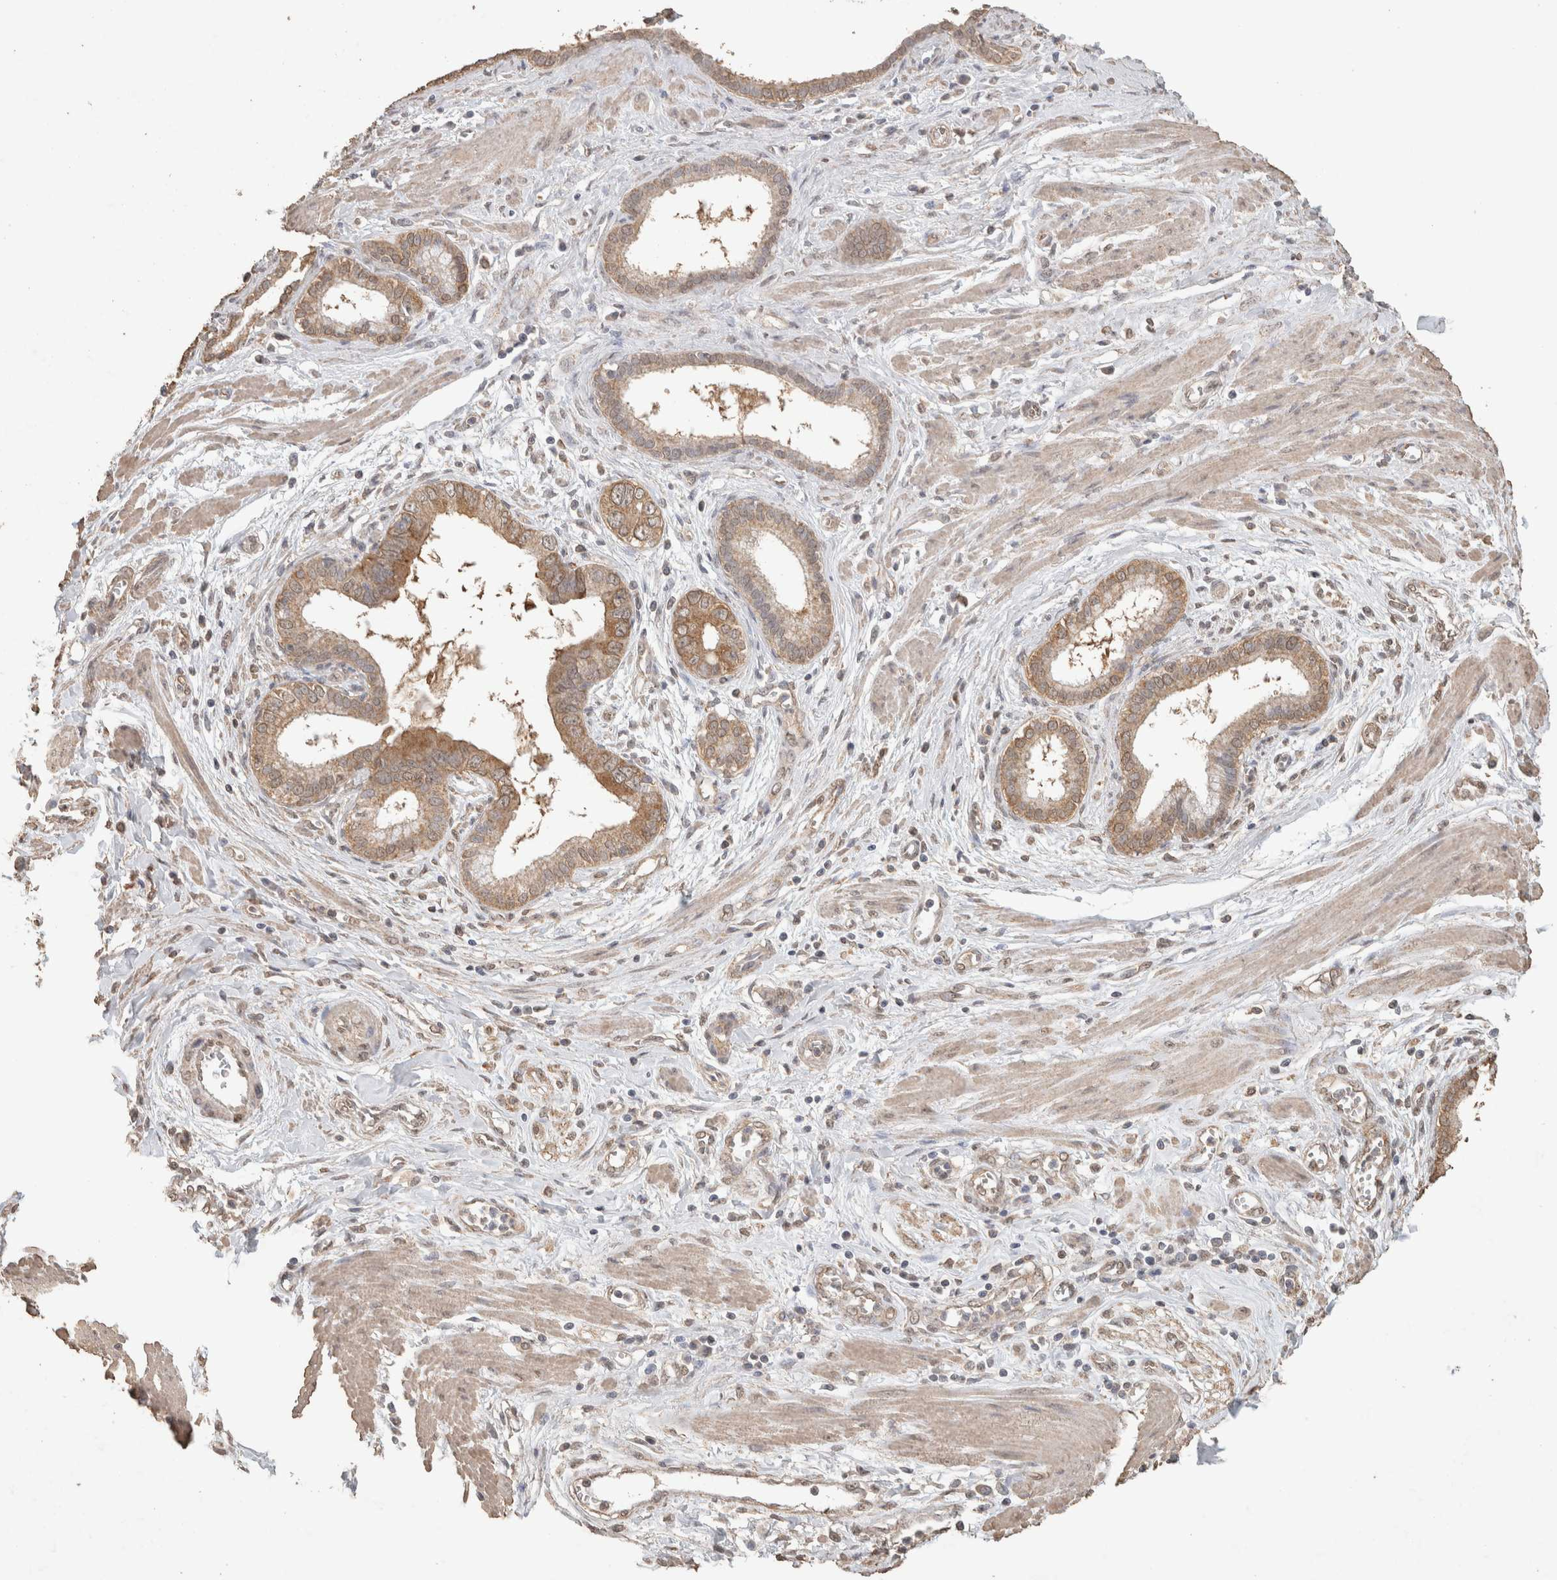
{"staining": {"intensity": "moderate", "quantity": ">75%", "location": "cytoplasmic/membranous"}, "tissue": "pancreatic cancer", "cell_type": "Tumor cells", "image_type": "cancer", "snomed": [{"axis": "morphology", "description": "Normal tissue, NOS"}, {"axis": "topography", "description": "Lymph node"}], "caption": "Immunohistochemistry (IHC) (DAB (3,3'-diaminobenzidine)) staining of human pancreatic cancer reveals moderate cytoplasmic/membranous protein staining in approximately >75% of tumor cells.", "gene": "CX3CL1", "patient": {"sex": "male", "age": 50}}